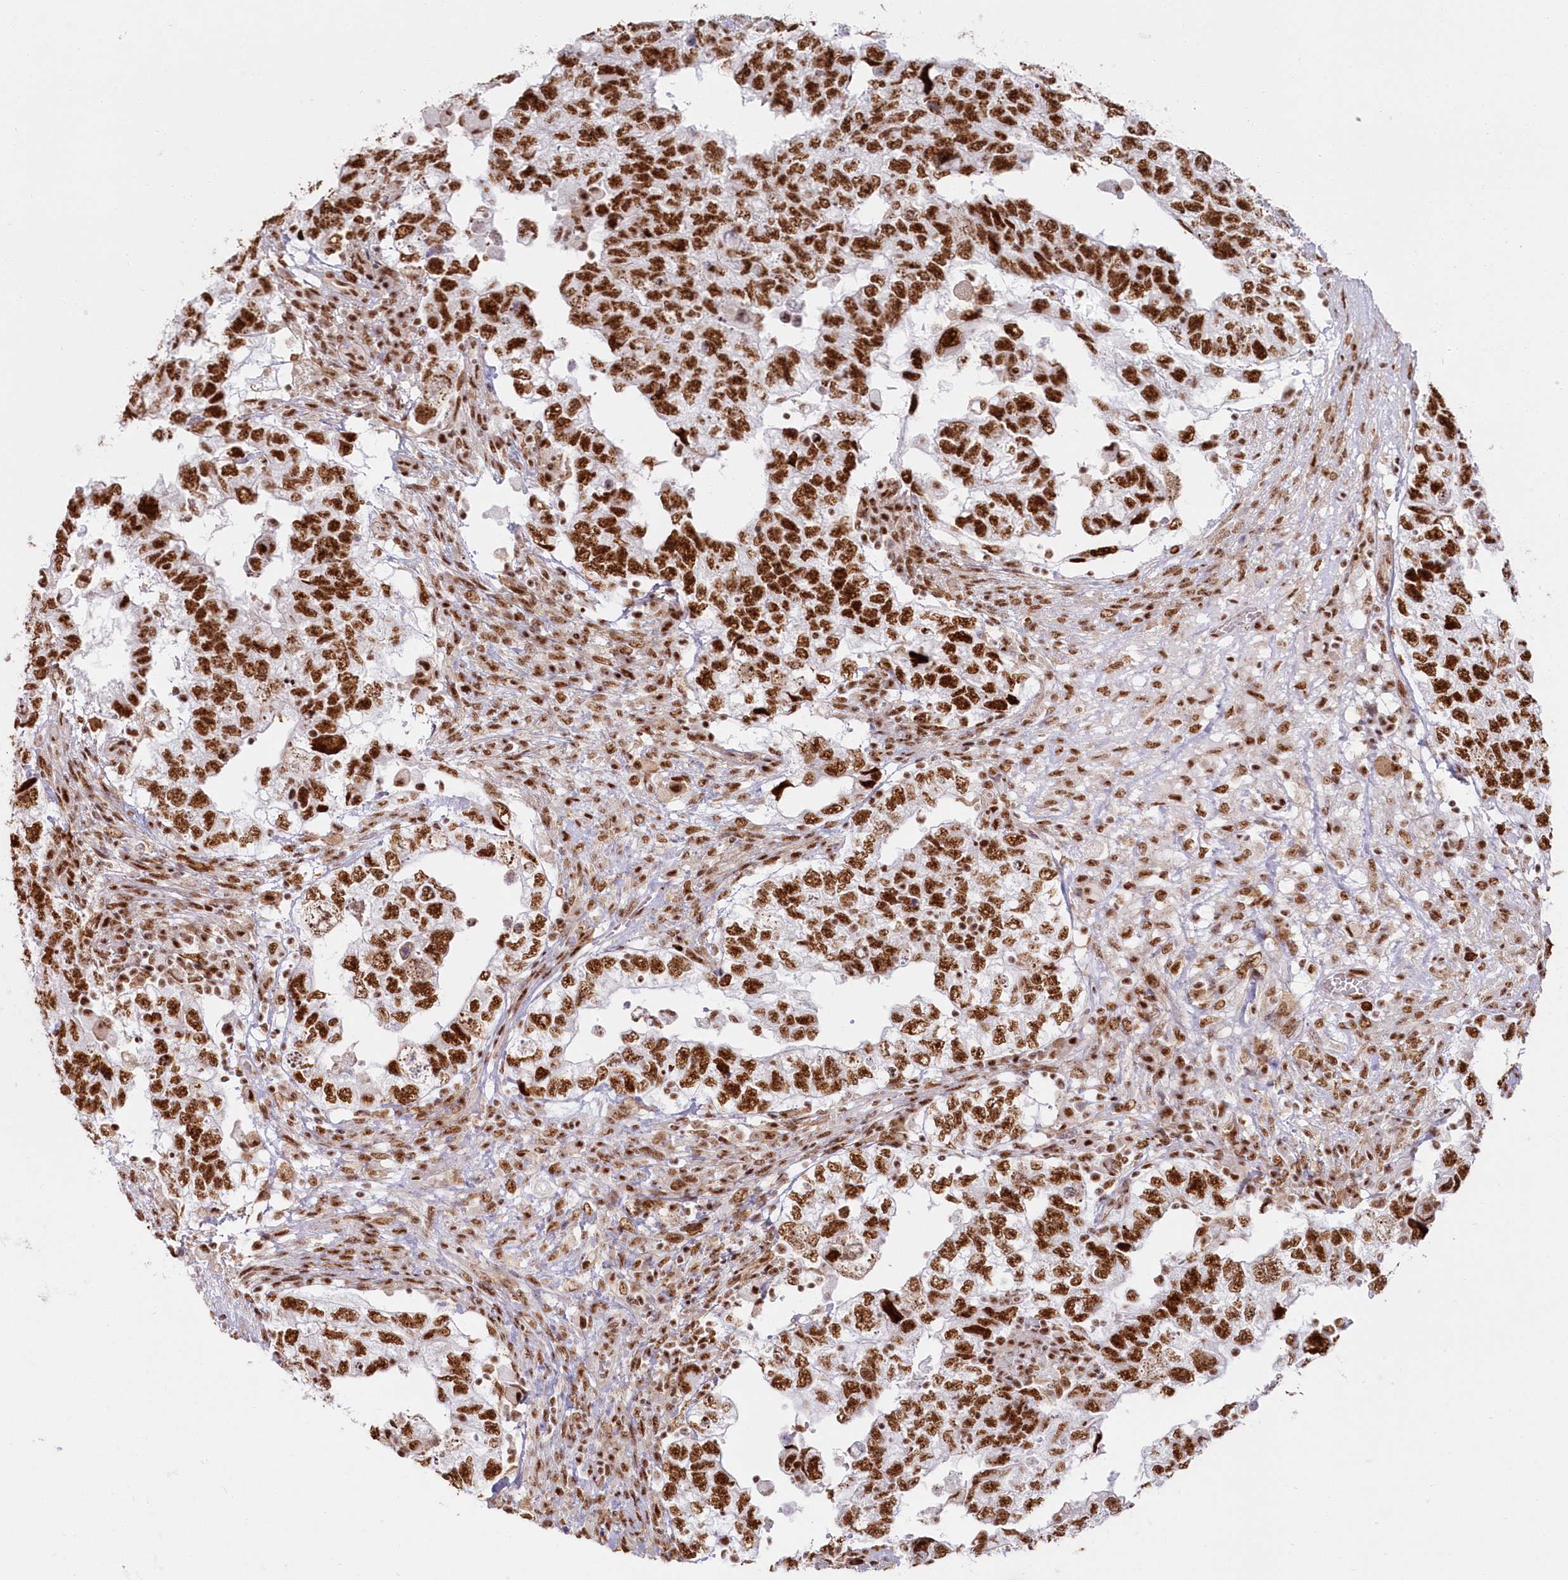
{"staining": {"intensity": "strong", "quantity": ">75%", "location": "nuclear"}, "tissue": "testis cancer", "cell_type": "Tumor cells", "image_type": "cancer", "snomed": [{"axis": "morphology", "description": "Carcinoma, Embryonal, NOS"}, {"axis": "topography", "description": "Testis"}], "caption": "Strong nuclear positivity is present in about >75% of tumor cells in testis cancer. (IHC, brightfield microscopy, high magnification).", "gene": "DDX46", "patient": {"sex": "male", "age": 36}}